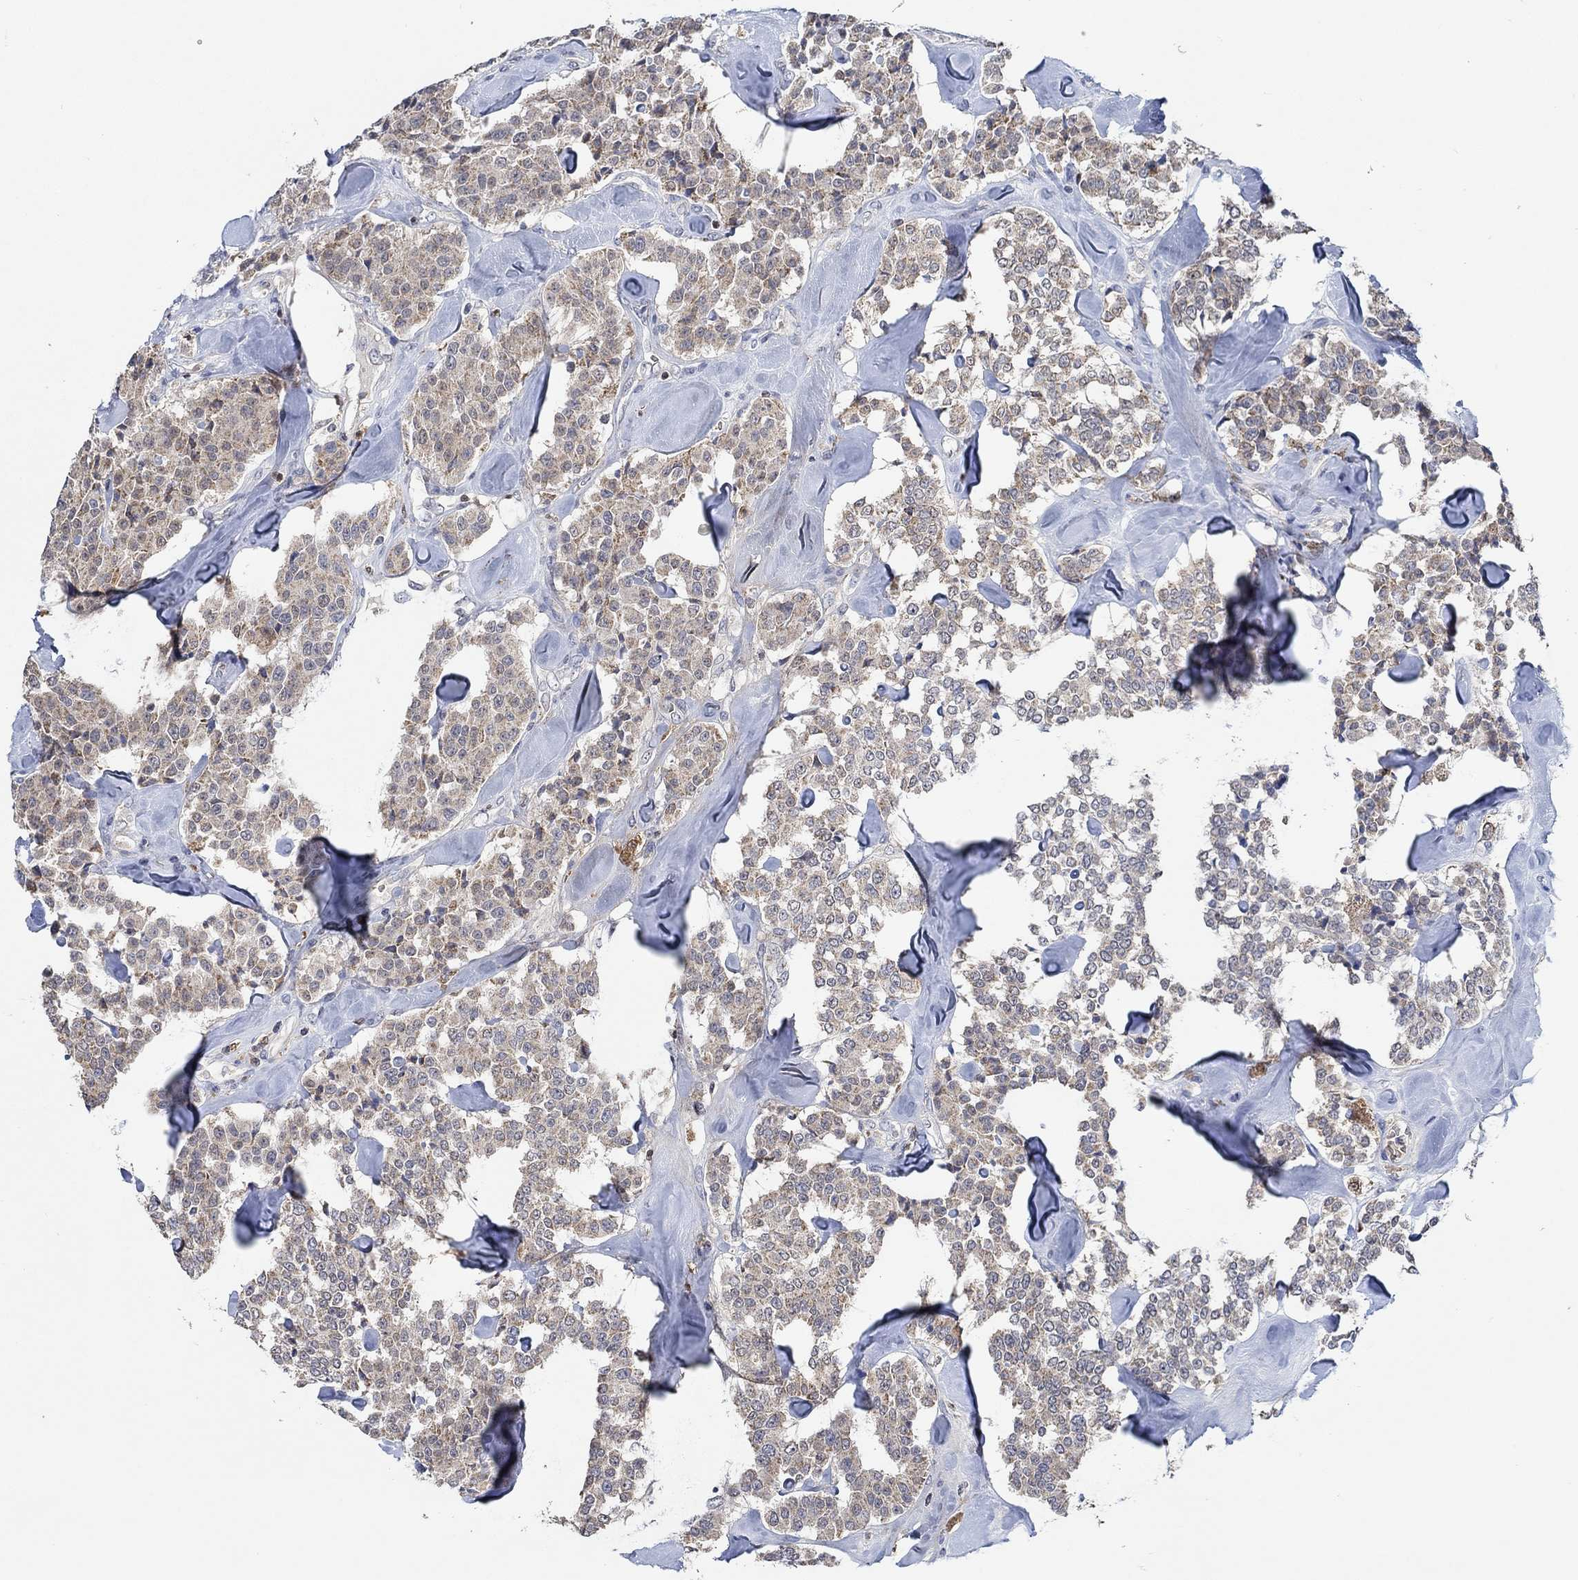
{"staining": {"intensity": "weak", "quantity": ">75%", "location": "cytoplasmic/membranous"}, "tissue": "carcinoid", "cell_type": "Tumor cells", "image_type": "cancer", "snomed": [{"axis": "morphology", "description": "Carcinoid, malignant, NOS"}, {"axis": "topography", "description": "Pancreas"}], "caption": "About >75% of tumor cells in carcinoid reveal weak cytoplasmic/membranous protein expression as visualized by brown immunohistochemical staining.", "gene": "MPP1", "patient": {"sex": "male", "age": 41}}